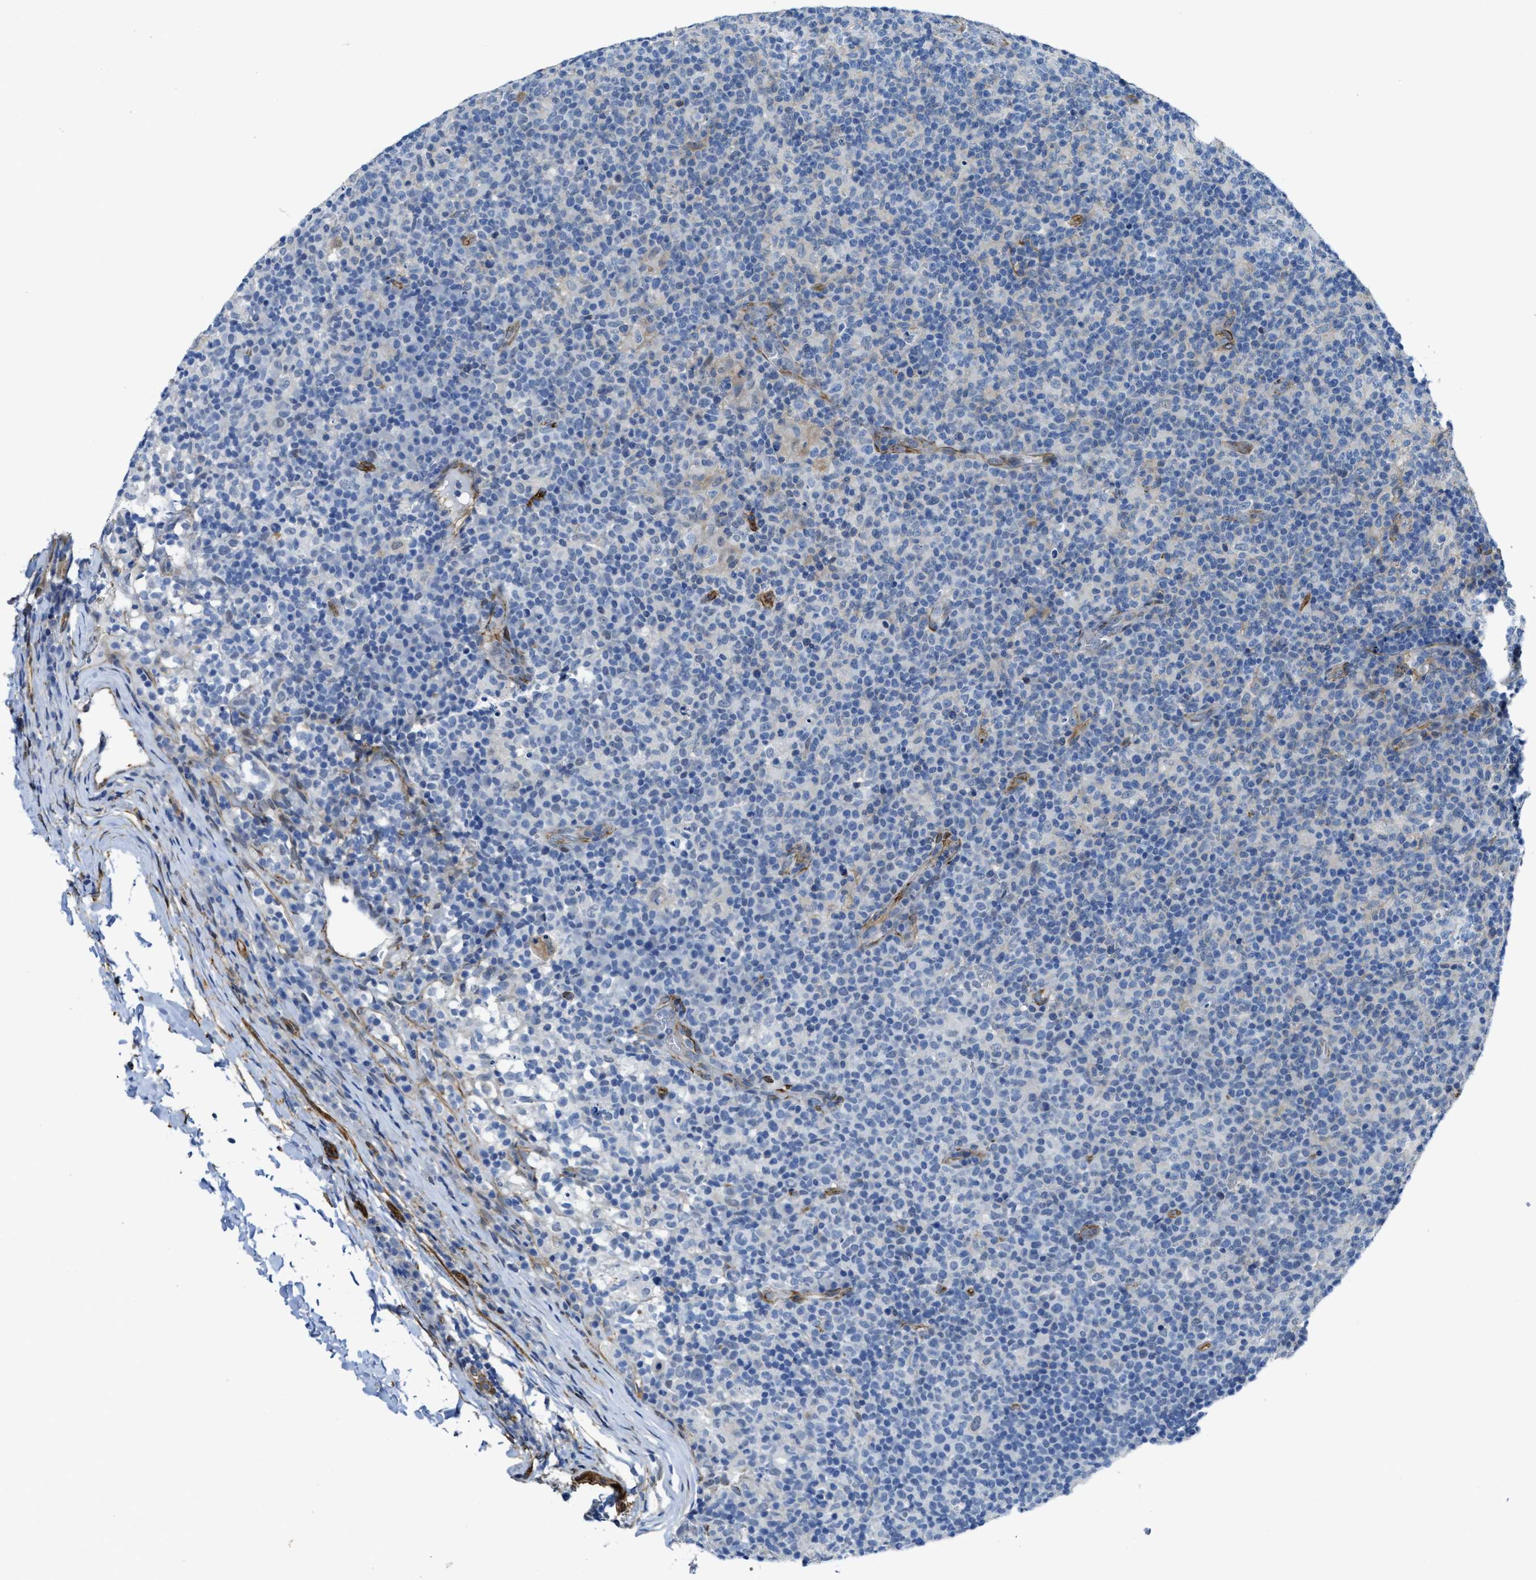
{"staining": {"intensity": "negative", "quantity": "none", "location": "none"}, "tissue": "lymph node", "cell_type": "Germinal center cells", "image_type": "normal", "snomed": [{"axis": "morphology", "description": "Normal tissue, NOS"}, {"axis": "morphology", "description": "Inflammation, NOS"}, {"axis": "topography", "description": "Lymph node"}], "caption": "IHC image of normal human lymph node stained for a protein (brown), which demonstrates no expression in germinal center cells. (Stains: DAB immunohistochemistry (IHC) with hematoxylin counter stain, Microscopy: brightfield microscopy at high magnification).", "gene": "NAB1", "patient": {"sex": "male", "age": 55}}